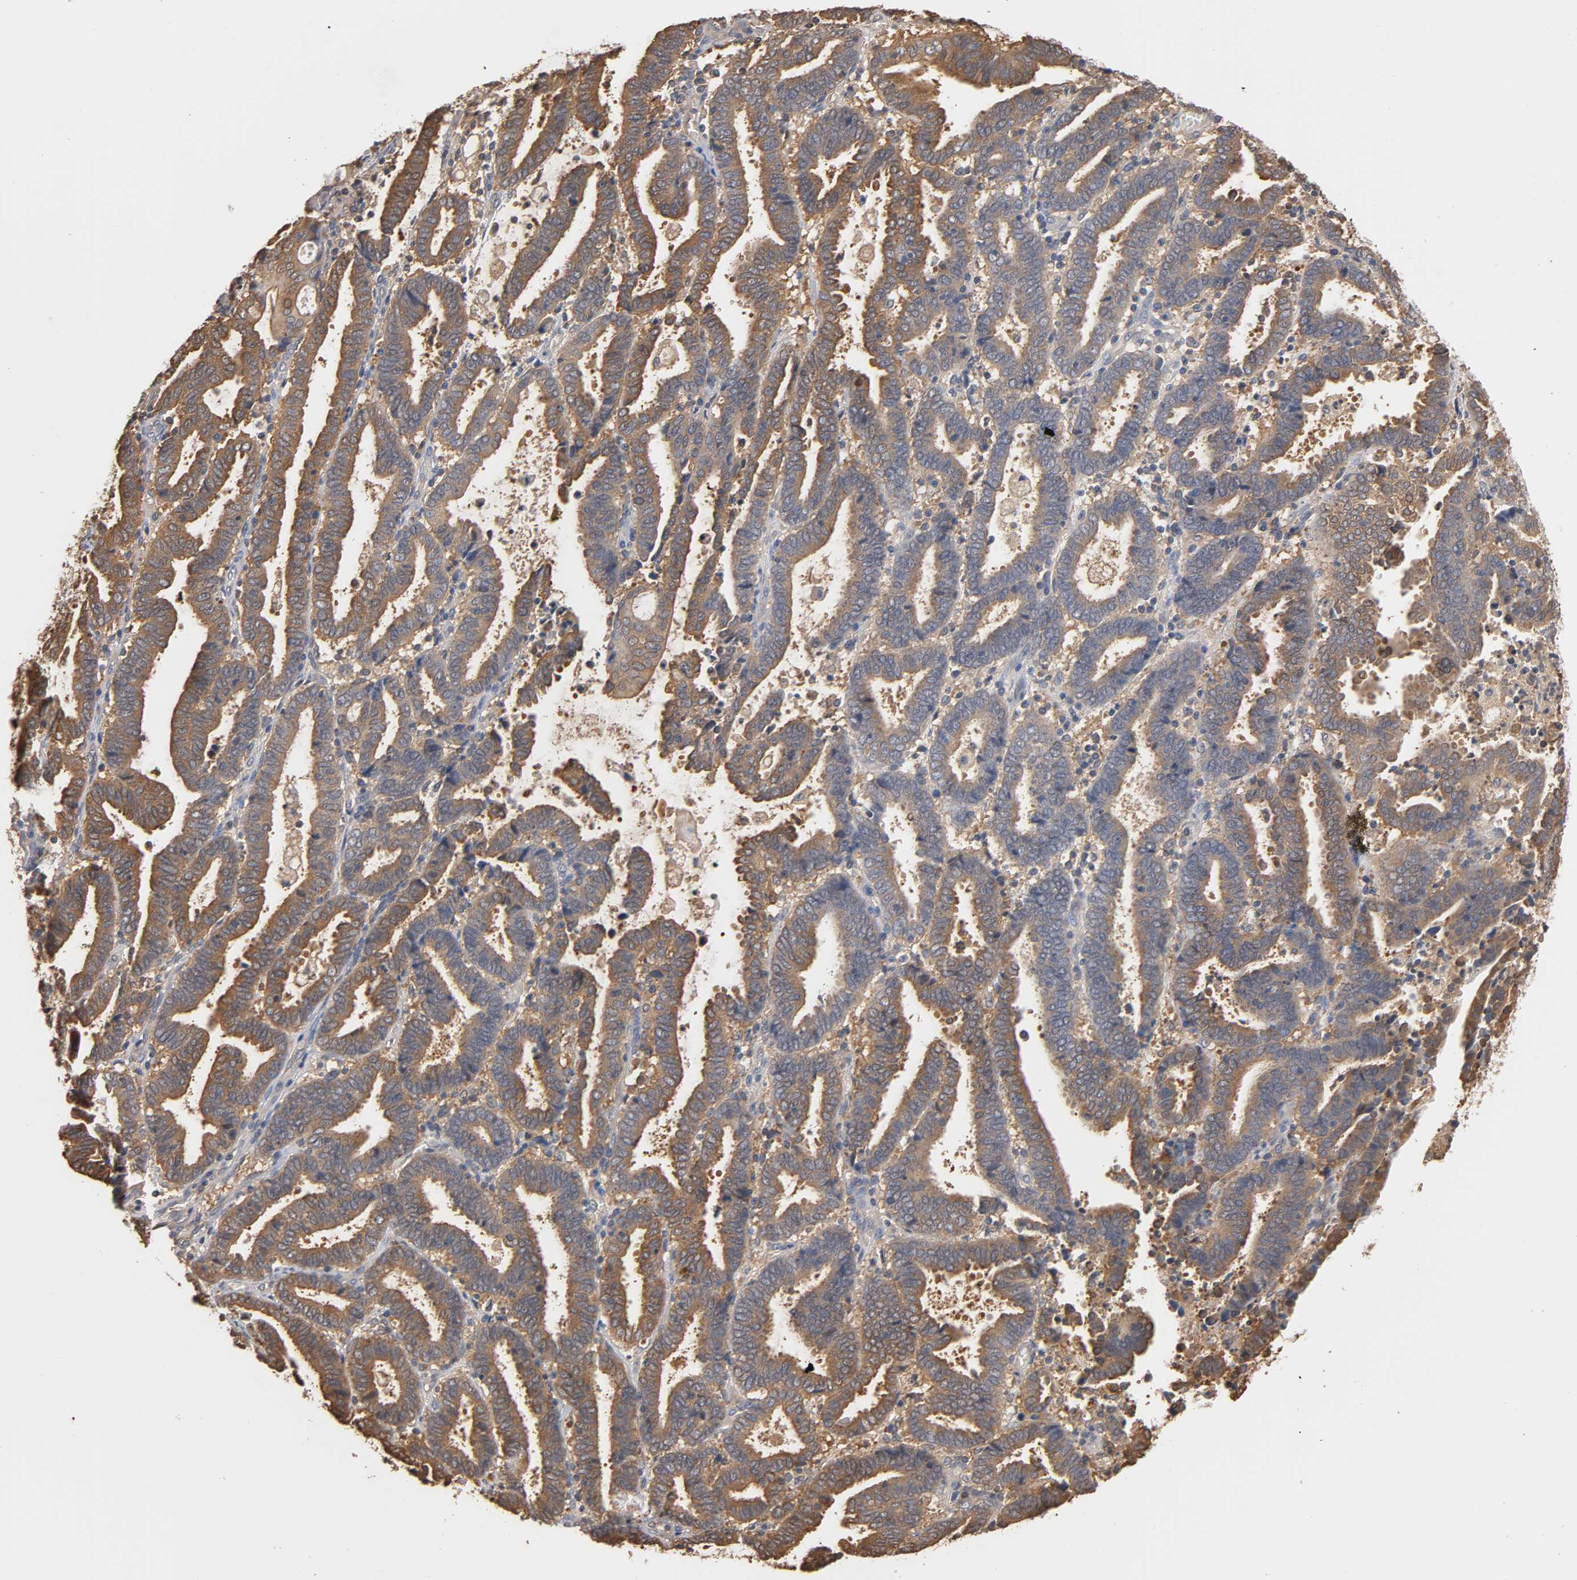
{"staining": {"intensity": "moderate", "quantity": ">75%", "location": "cytoplasmic/membranous"}, "tissue": "endometrial cancer", "cell_type": "Tumor cells", "image_type": "cancer", "snomed": [{"axis": "morphology", "description": "Adenocarcinoma, NOS"}, {"axis": "topography", "description": "Uterus"}], "caption": "Brown immunohistochemical staining in human endometrial cancer (adenocarcinoma) displays moderate cytoplasmic/membranous staining in approximately >75% of tumor cells. The staining was performed using DAB, with brown indicating positive protein expression. Nuclei are stained blue with hematoxylin.", "gene": "ALDOA", "patient": {"sex": "female", "age": 83}}